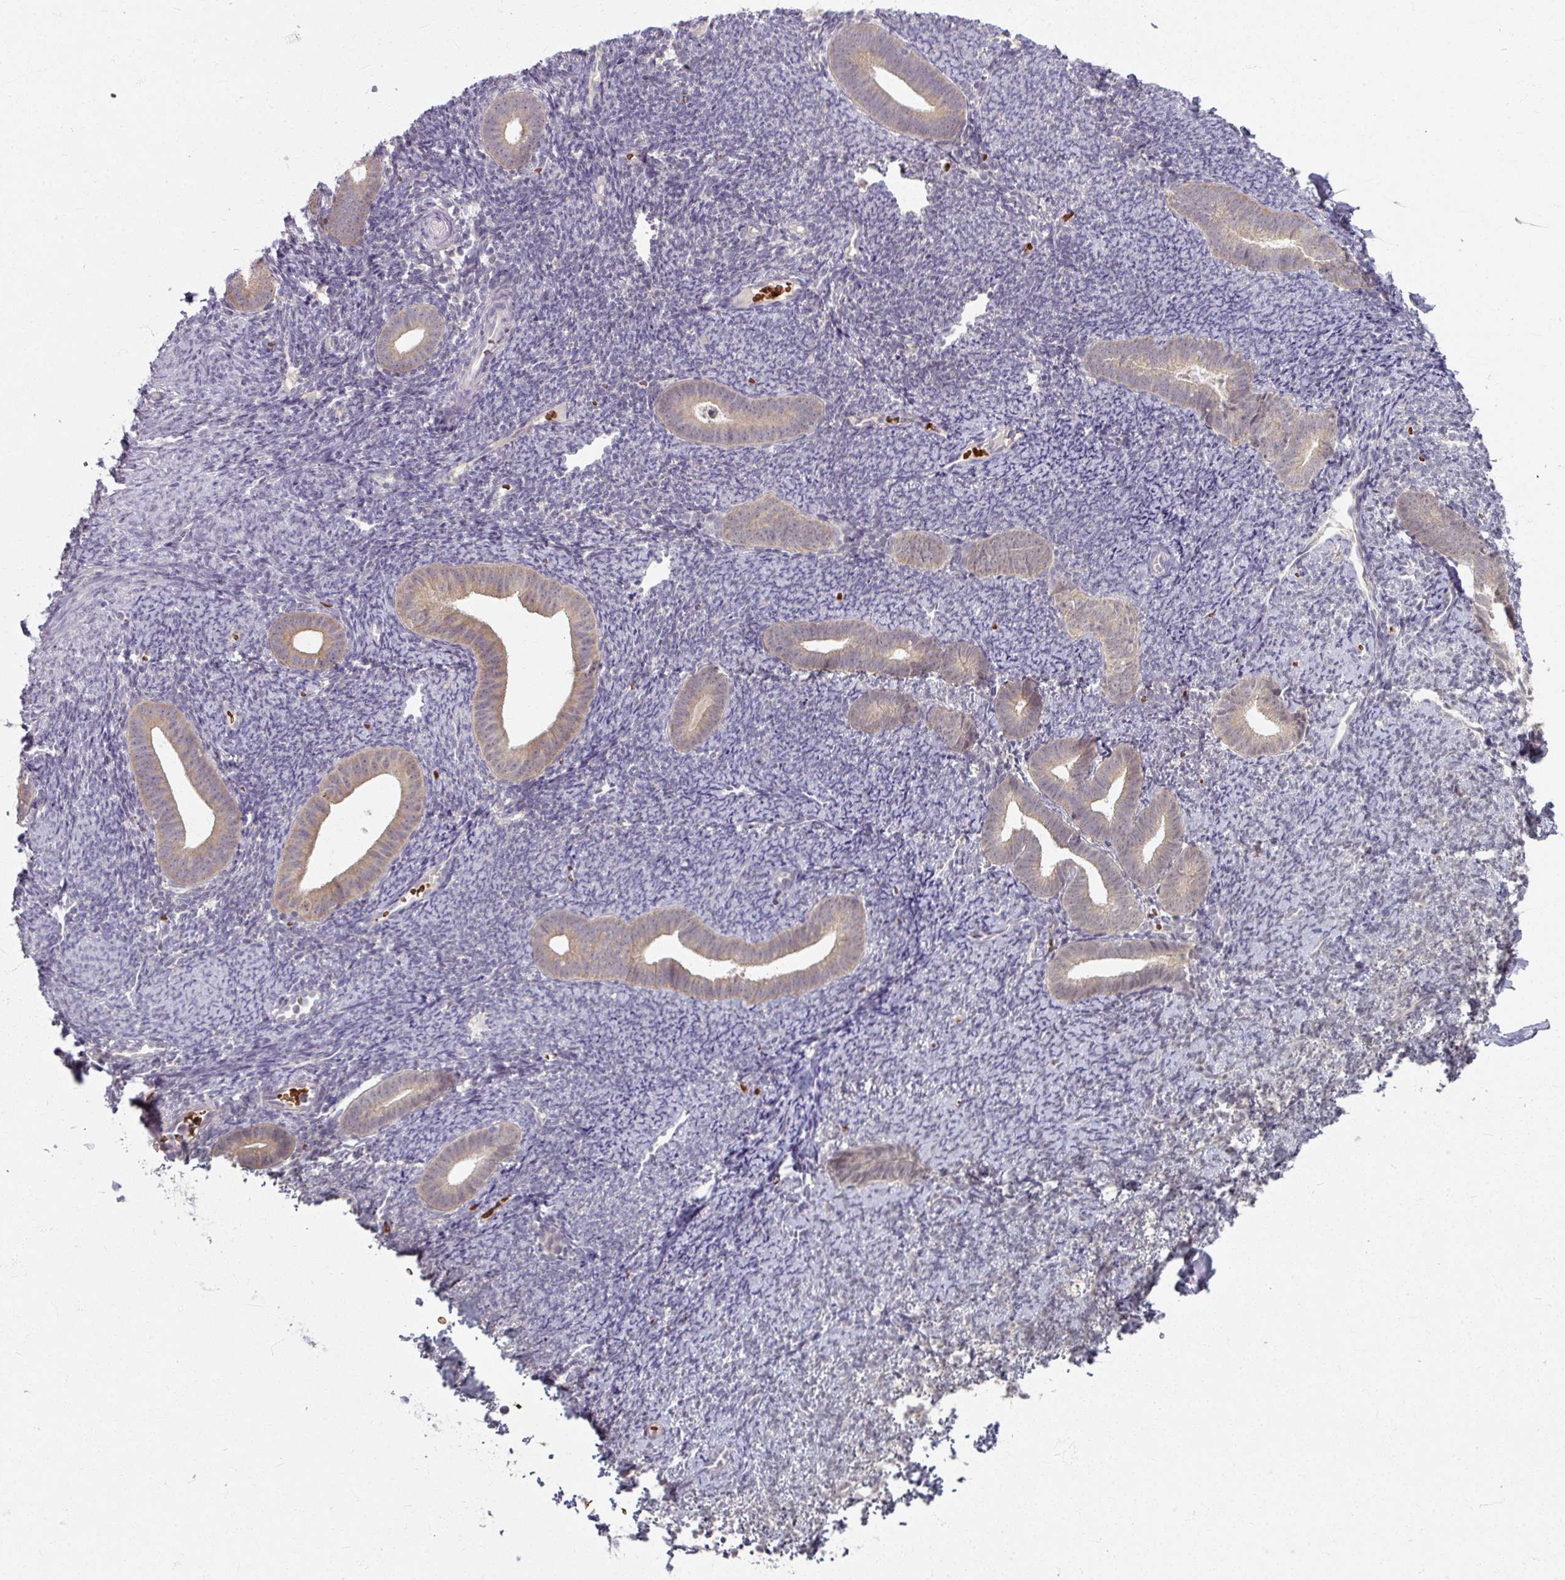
{"staining": {"intensity": "negative", "quantity": "none", "location": "none"}, "tissue": "endometrium", "cell_type": "Cells in endometrial stroma", "image_type": "normal", "snomed": [{"axis": "morphology", "description": "Normal tissue, NOS"}, {"axis": "topography", "description": "Endometrium"}], "caption": "Normal endometrium was stained to show a protein in brown. There is no significant expression in cells in endometrial stroma. (DAB (3,3'-diaminobenzidine) immunohistochemistry, high magnification).", "gene": "KMT5C", "patient": {"sex": "female", "age": 39}}